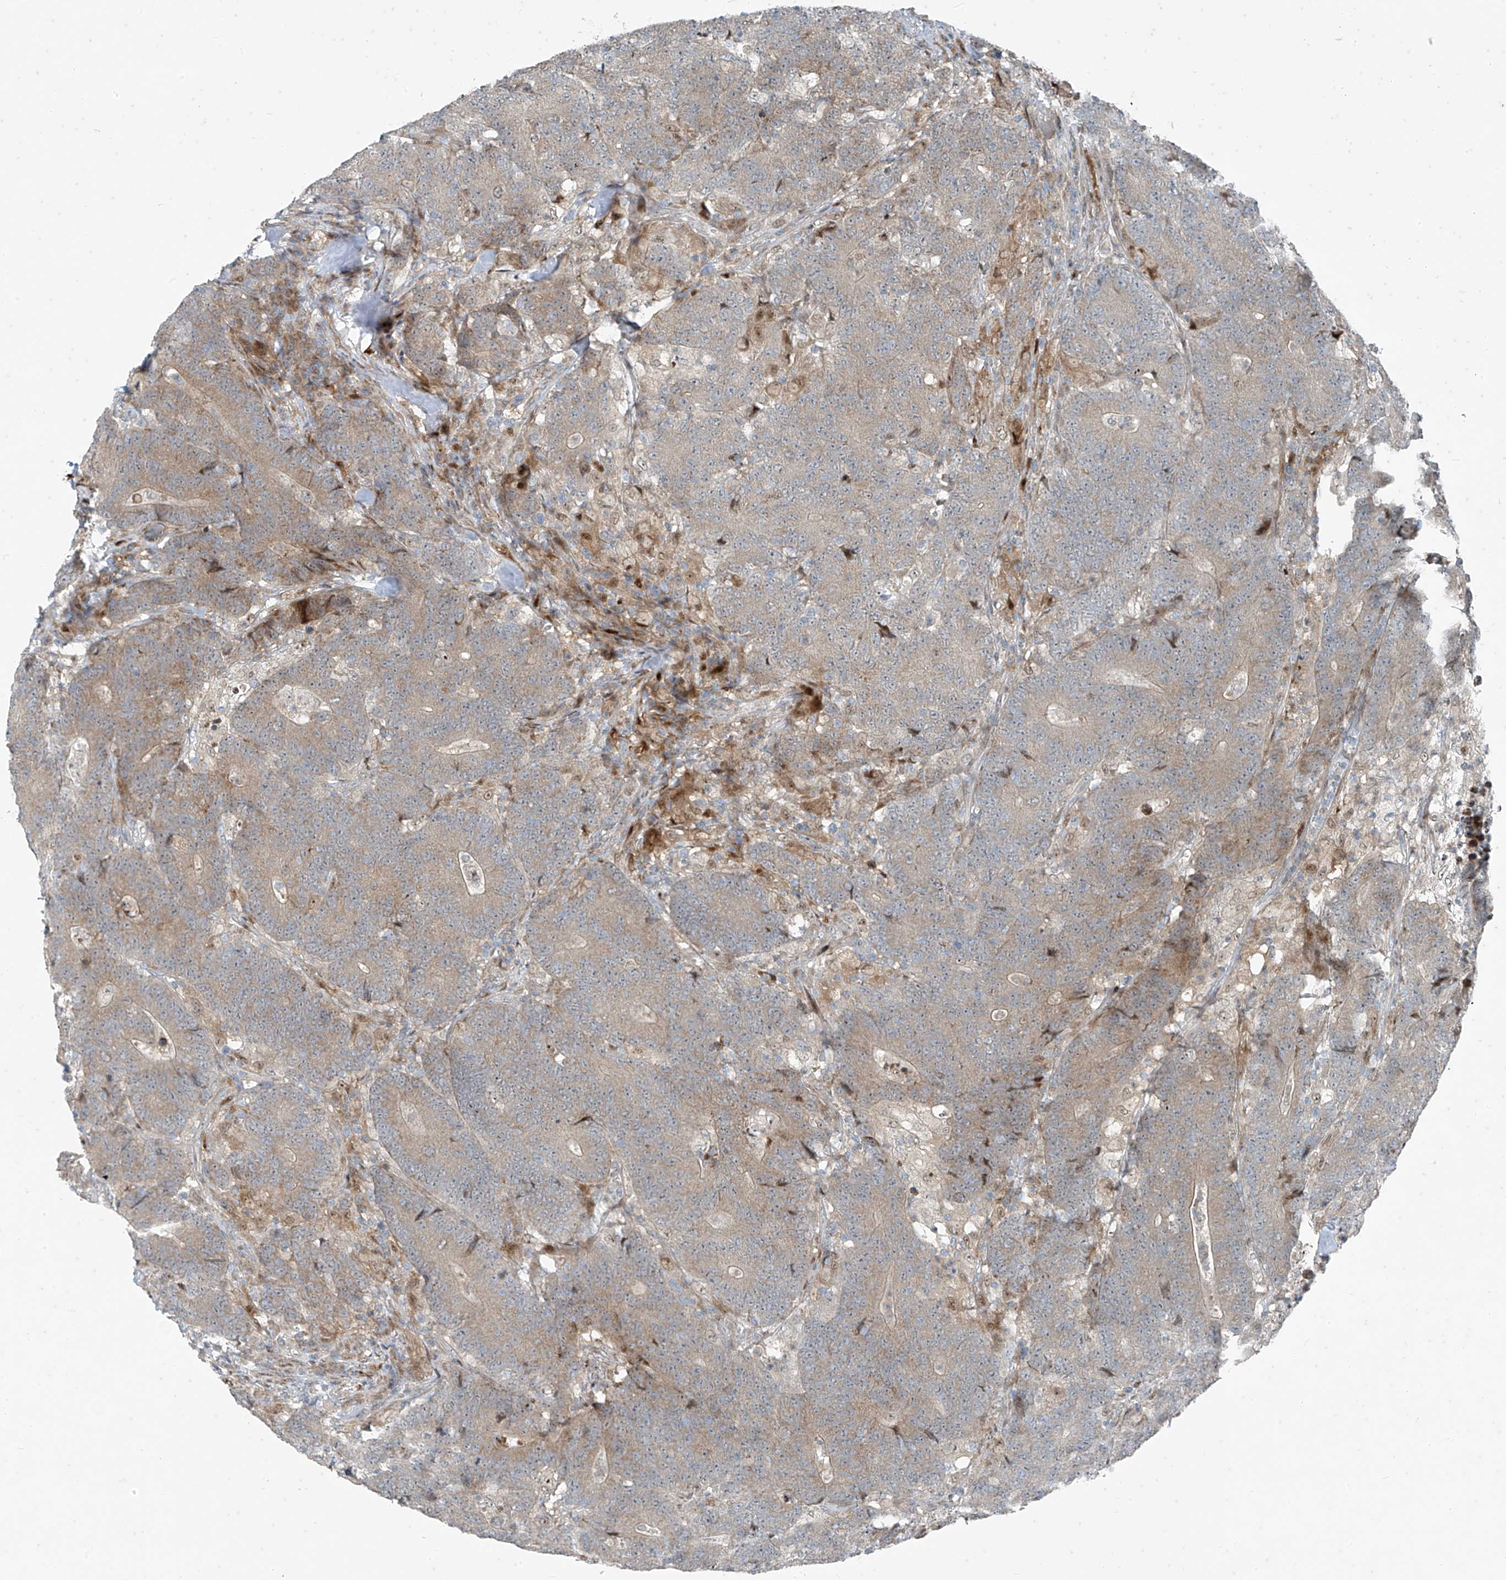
{"staining": {"intensity": "moderate", "quantity": "25%-75%", "location": "cytoplasmic/membranous"}, "tissue": "colorectal cancer", "cell_type": "Tumor cells", "image_type": "cancer", "snomed": [{"axis": "morphology", "description": "Normal tissue, NOS"}, {"axis": "morphology", "description": "Adenocarcinoma, NOS"}, {"axis": "topography", "description": "Colon"}], "caption": "Moderate cytoplasmic/membranous positivity for a protein is appreciated in about 25%-75% of tumor cells of colorectal cancer using IHC.", "gene": "PPCS", "patient": {"sex": "female", "age": 75}}